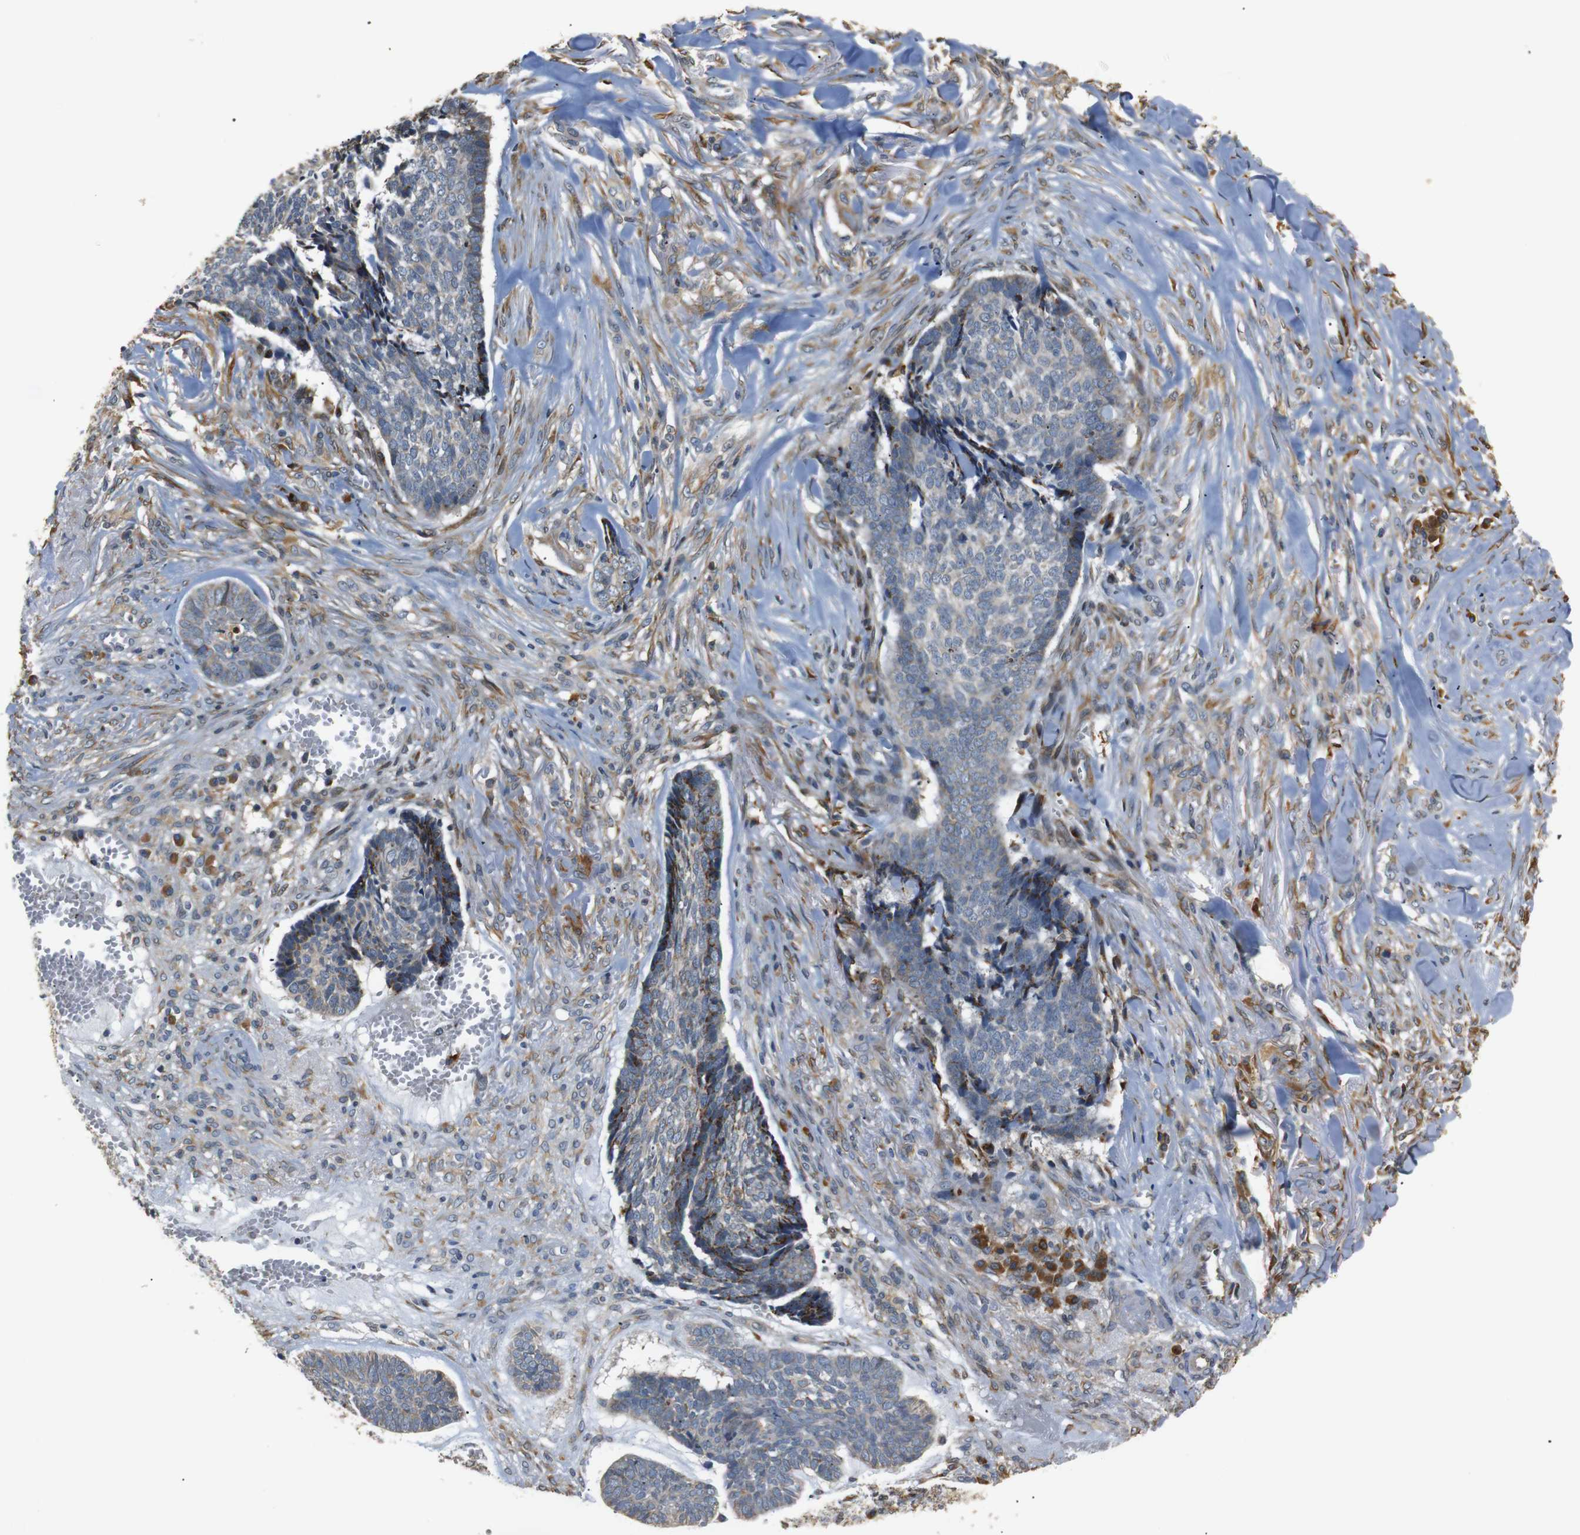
{"staining": {"intensity": "weak", "quantity": "<25%", "location": "cytoplasmic/membranous"}, "tissue": "skin cancer", "cell_type": "Tumor cells", "image_type": "cancer", "snomed": [{"axis": "morphology", "description": "Basal cell carcinoma"}, {"axis": "topography", "description": "Skin"}], "caption": "Tumor cells show no significant protein positivity in basal cell carcinoma (skin).", "gene": "TMED2", "patient": {"sex": "male", "age": 84}}